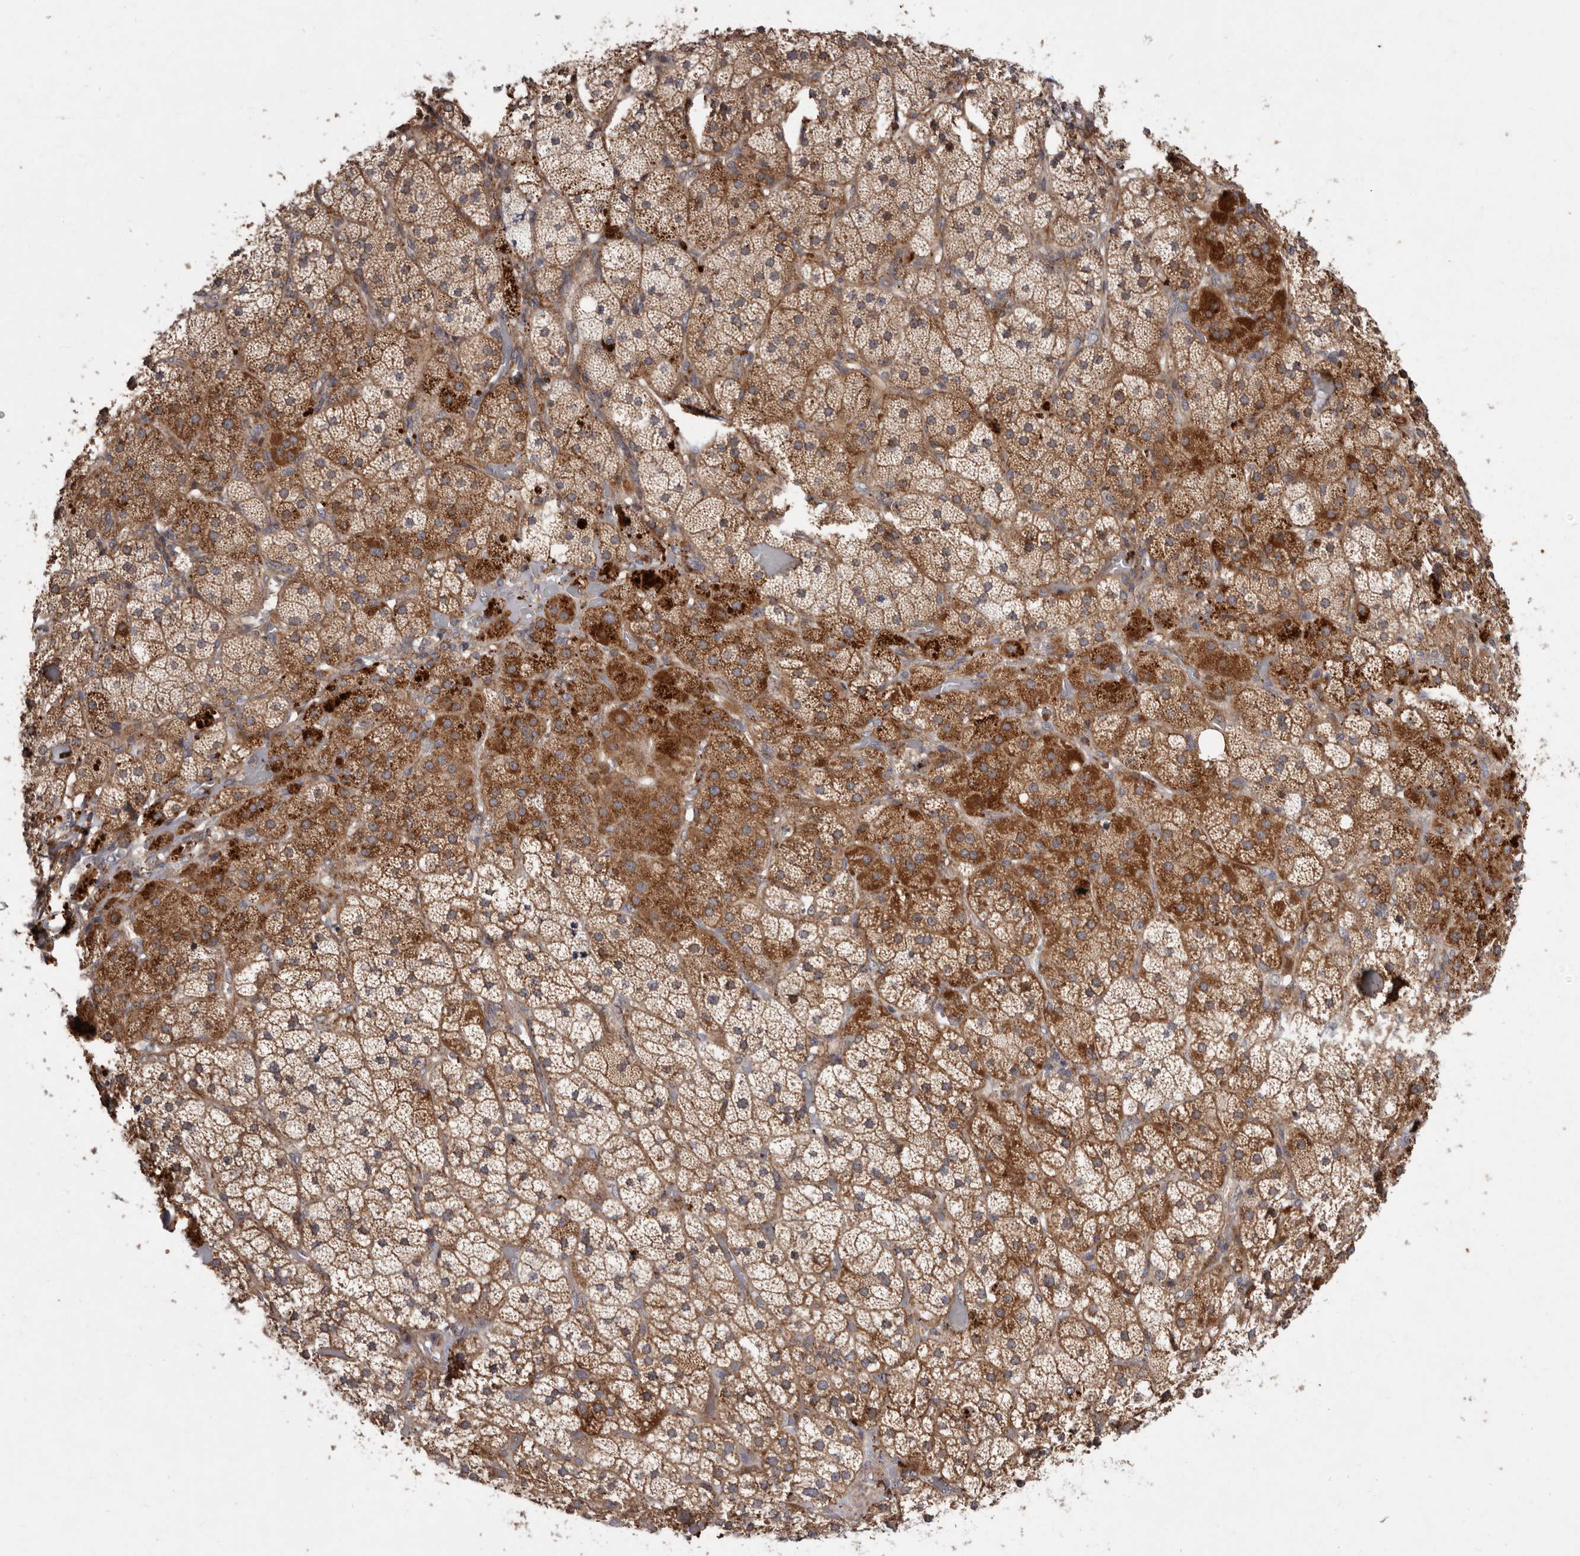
{"staining": {"intensity": "strong", "quantity": ">75%", "location": "cytoplasmic/membranous"}, "tissue": "adrenal gland", "cell_type": "Glandular cells", "image_type": "normal", "snomed": [{"axis": "morphology", "description": "Normal tissue, NOS"}, {"axis": "topography", "description": "Adrenal gland"}], "caption": "Immunohistochemical staining of benign adrenal gland displays high levels of strong cytoplasmic/membranous staining in approximately >75% of glandular cells.", "gene": "FLAD1", "patient": {"sex": "male", "age": 57}}